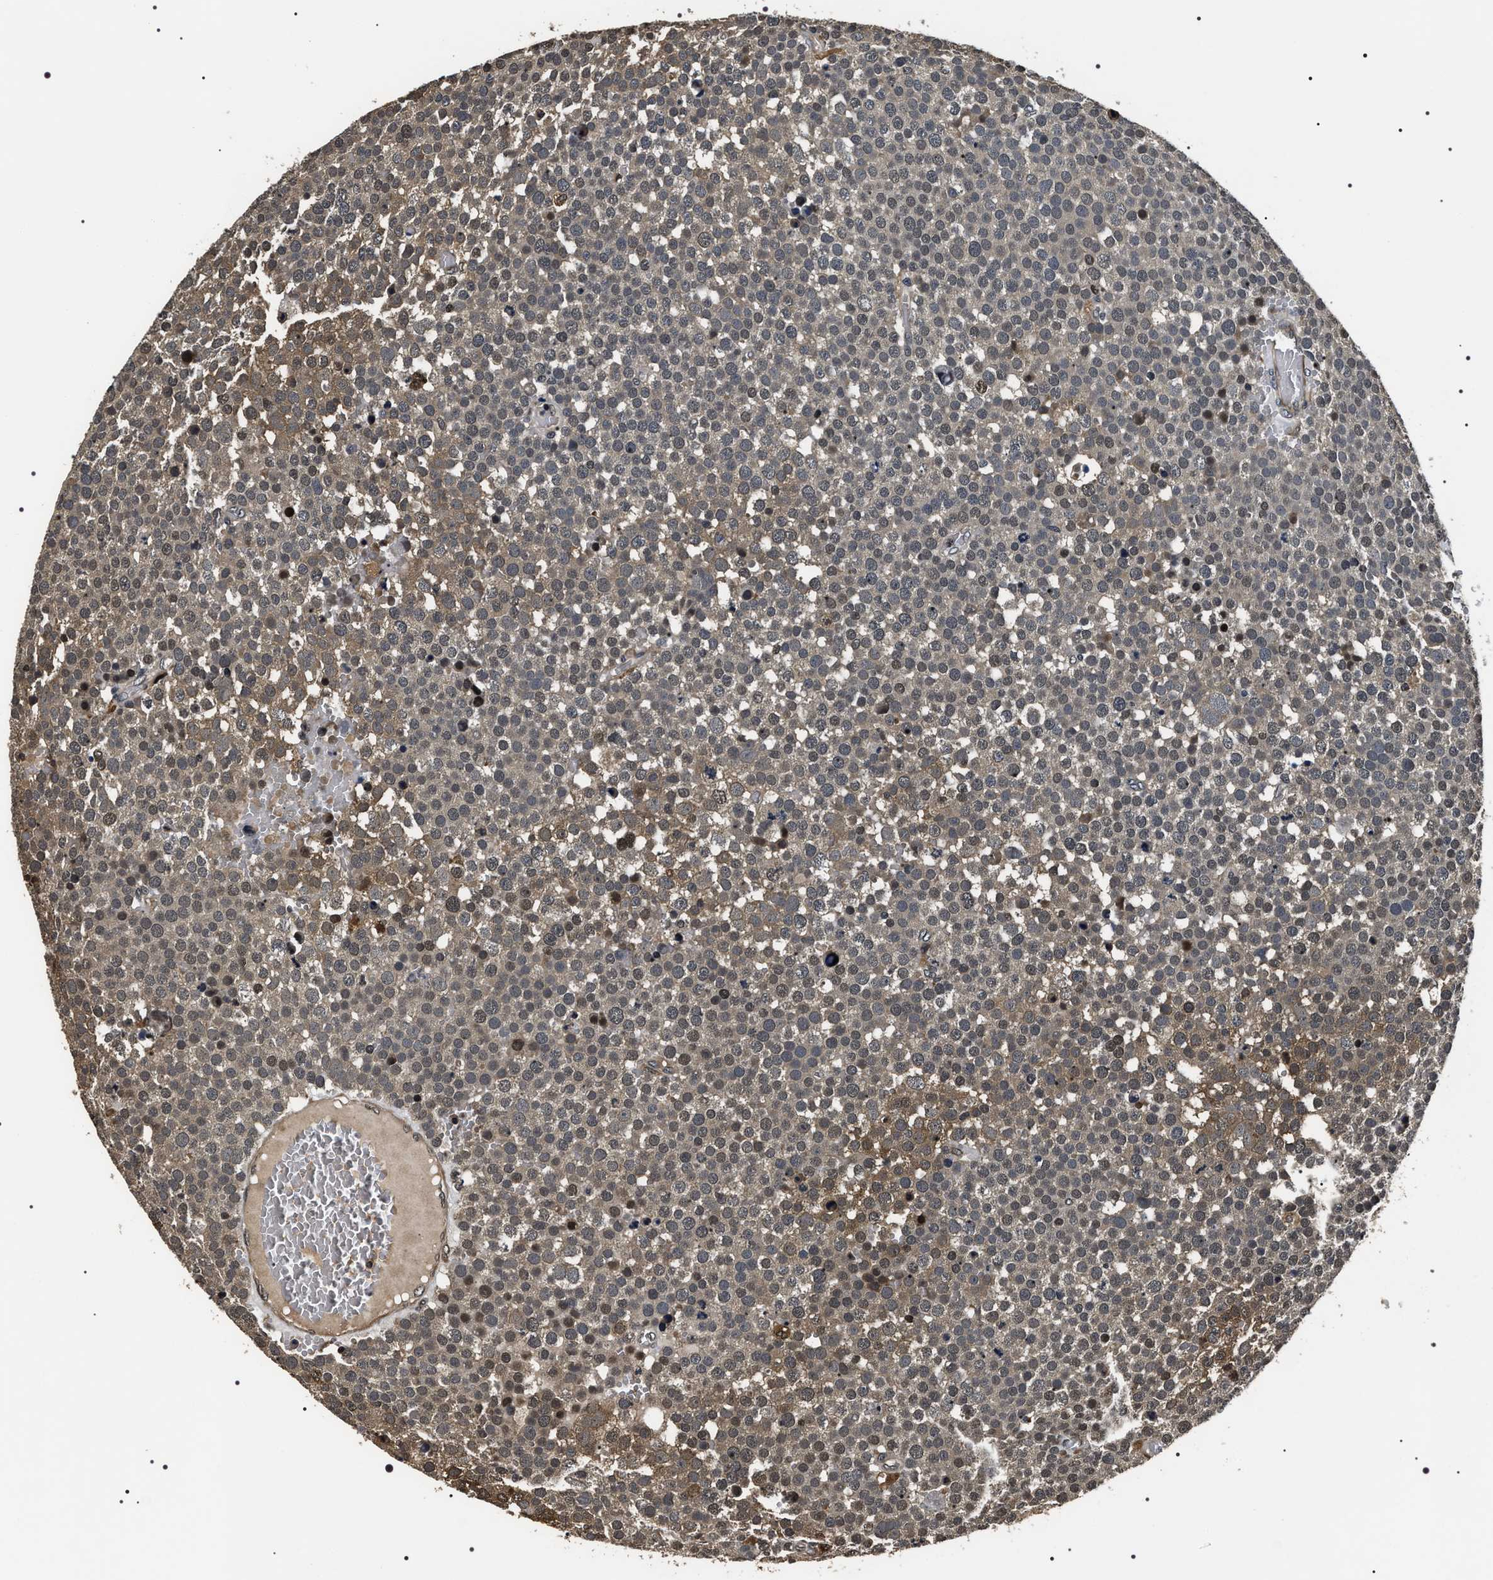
{"staining": {"intensity": "moderate", "quantity": "25%-75%", "location": "cytoplasmic/membranous"}, "tissue": "testis cancer", "cell_type": "Tumor cells", "image_type": "cancer", "snomed": [{"axis": "morphology", "description": "Seminoma, NOS"}, {"axis": "topography", "description": "Testis"}], "caption": "Human testis seminoma stained with a protein marker displays moderate staining in tumor cells.", "gene": "ARHGAP22", "patient": {"sex": "male", "age": 71}}